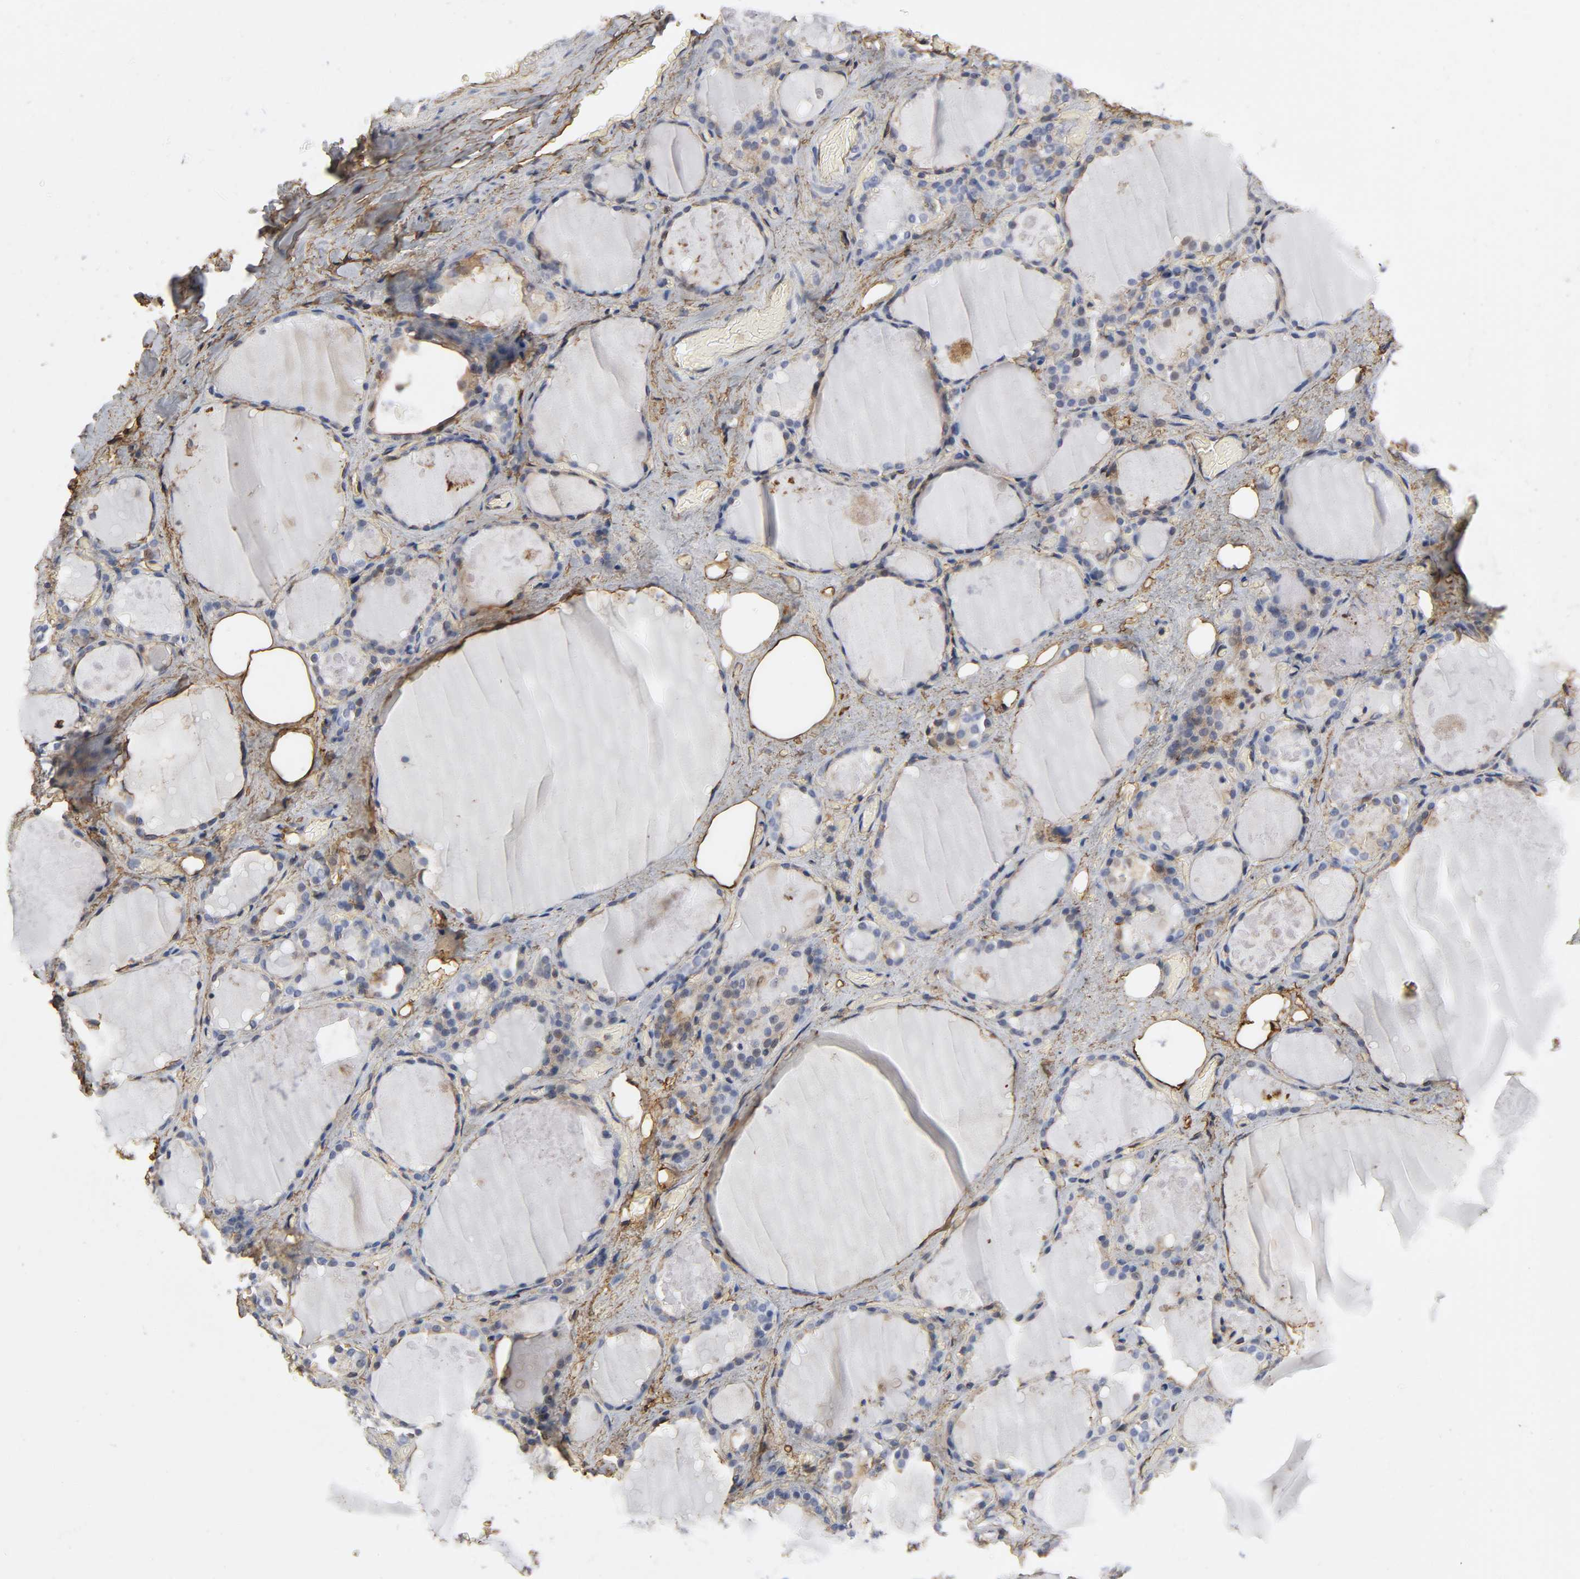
{"staining": {"intensity": "moderate", "quantity": "<25%", "location": "cytoplasmic/membranous"}, "tissue": "thyroid gland", "cell_type": "Glandular cells", "image_type": "normal", "snomed": [{"axis": "morphology", "description": "Normal tissue, NOS"}, {"axis": "topography", "description": "Thyroid gland"}], "caption": "Benign thyroid gland demonstrates moderate cytoplasmic/membranous staining in about <25% of glandular cells, visualized by immunohistochemistry. The staining was performed using DAB to visualize the protein expression in brown, while the nuclei were stained in blue with hematoxylin (Magnification: 20x).", "gene": "ANXA2", "patient": {"sex": "male", "age": 61}}